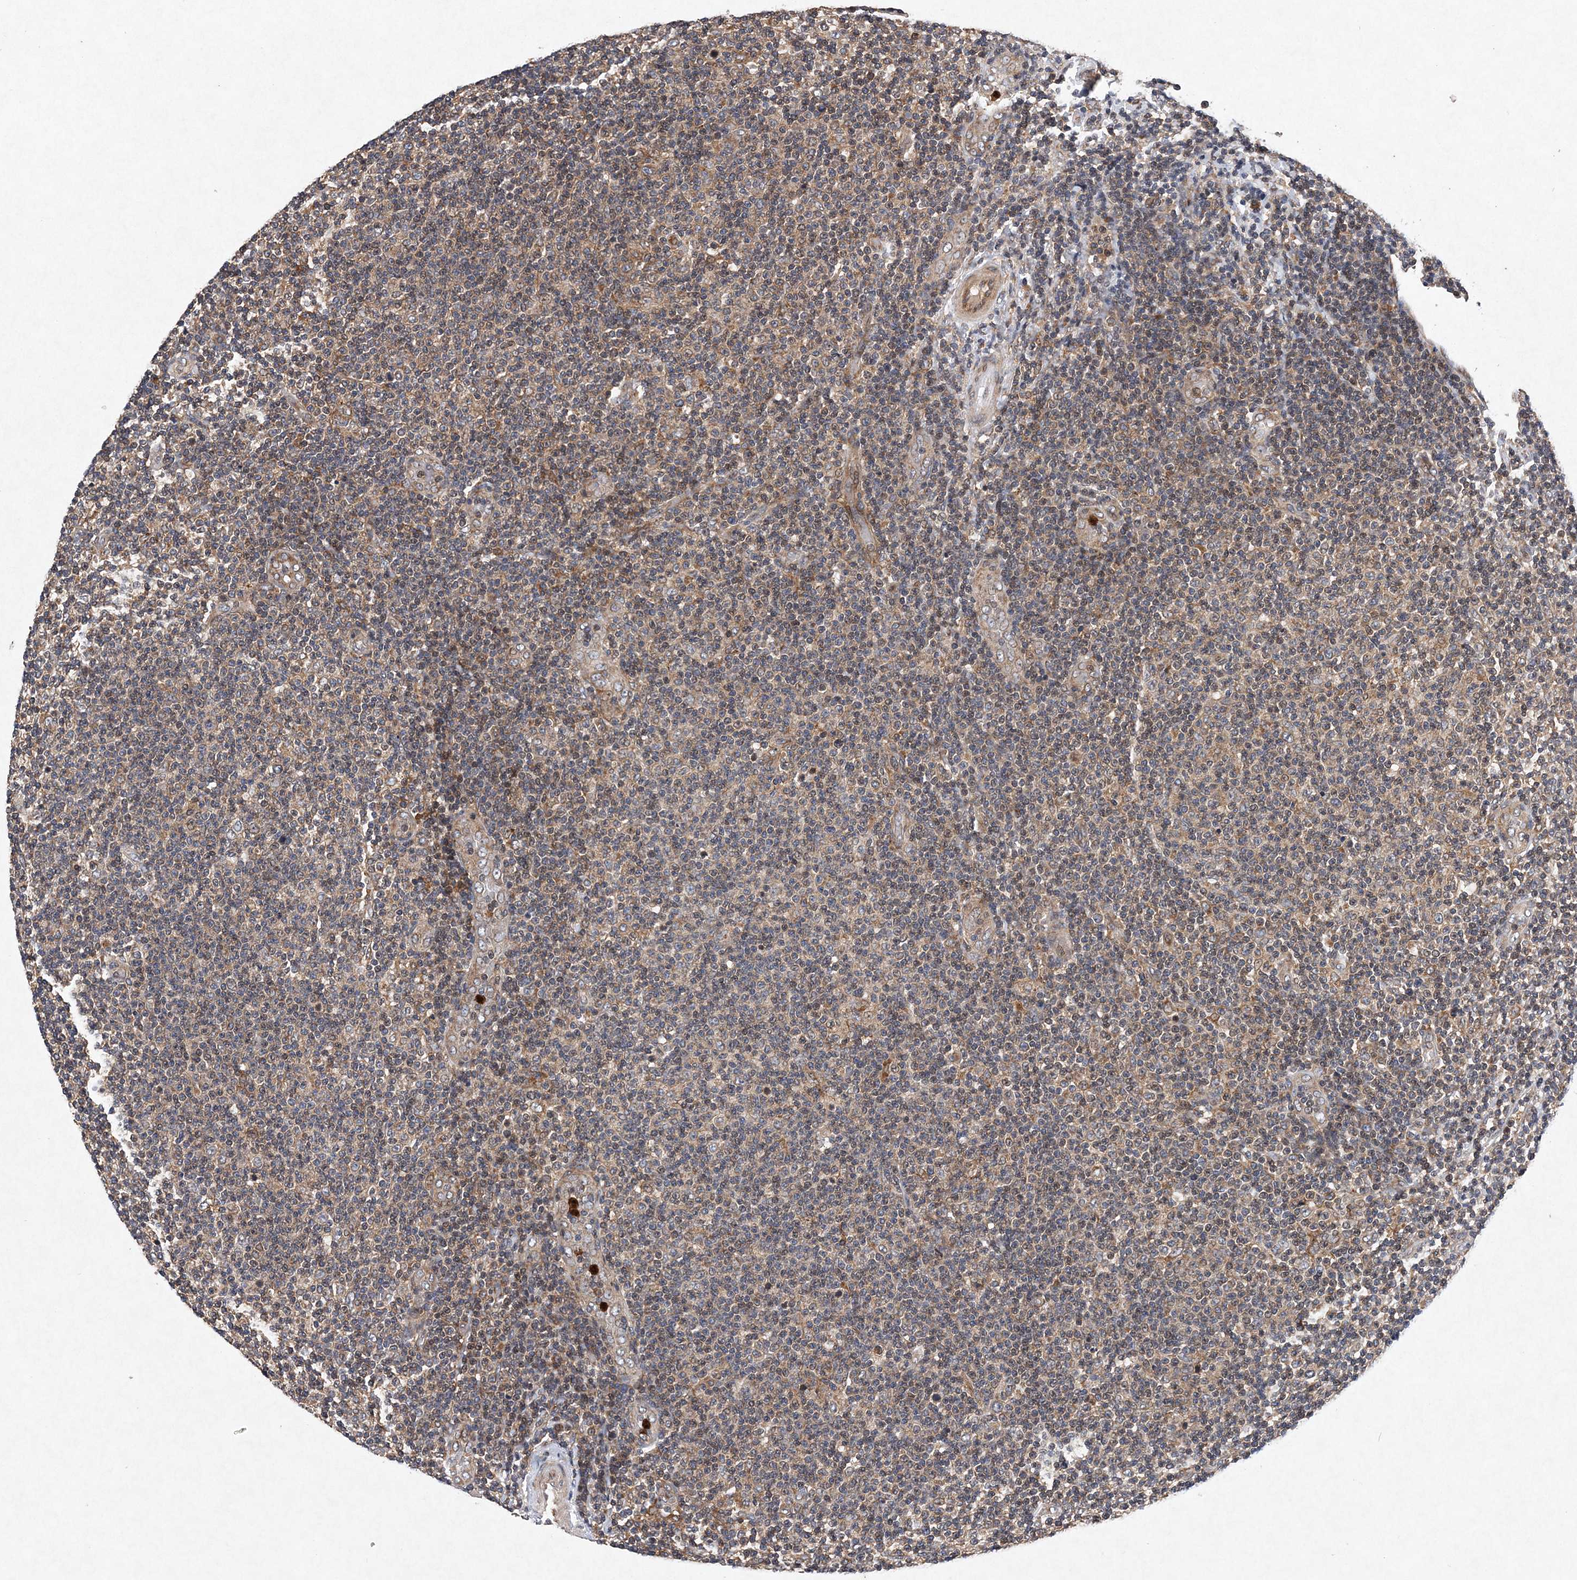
{"staining": {"intensity": "weak", "quantity": "<25%", "location": "cytoplasmic/membranous"}, "tissue": "lymphoma", "cell_type": "Tumor cells", "image_type": "cancer", "snomed": [{"axis": "morphology", "description": "Malignant lymphoma, non-Hodgkin's type, Low grade"}, {"axis": "topography", "description": "Lymph node"}], "caption": "This is an immunohistochemistry (IHC) micrograph of malignant lymphoma, non-Hodgkin's type (low-grade). There is no staining in tumor cells.", "gene": "PROSER1", "patient": {"sex": "male", "age": 83}}